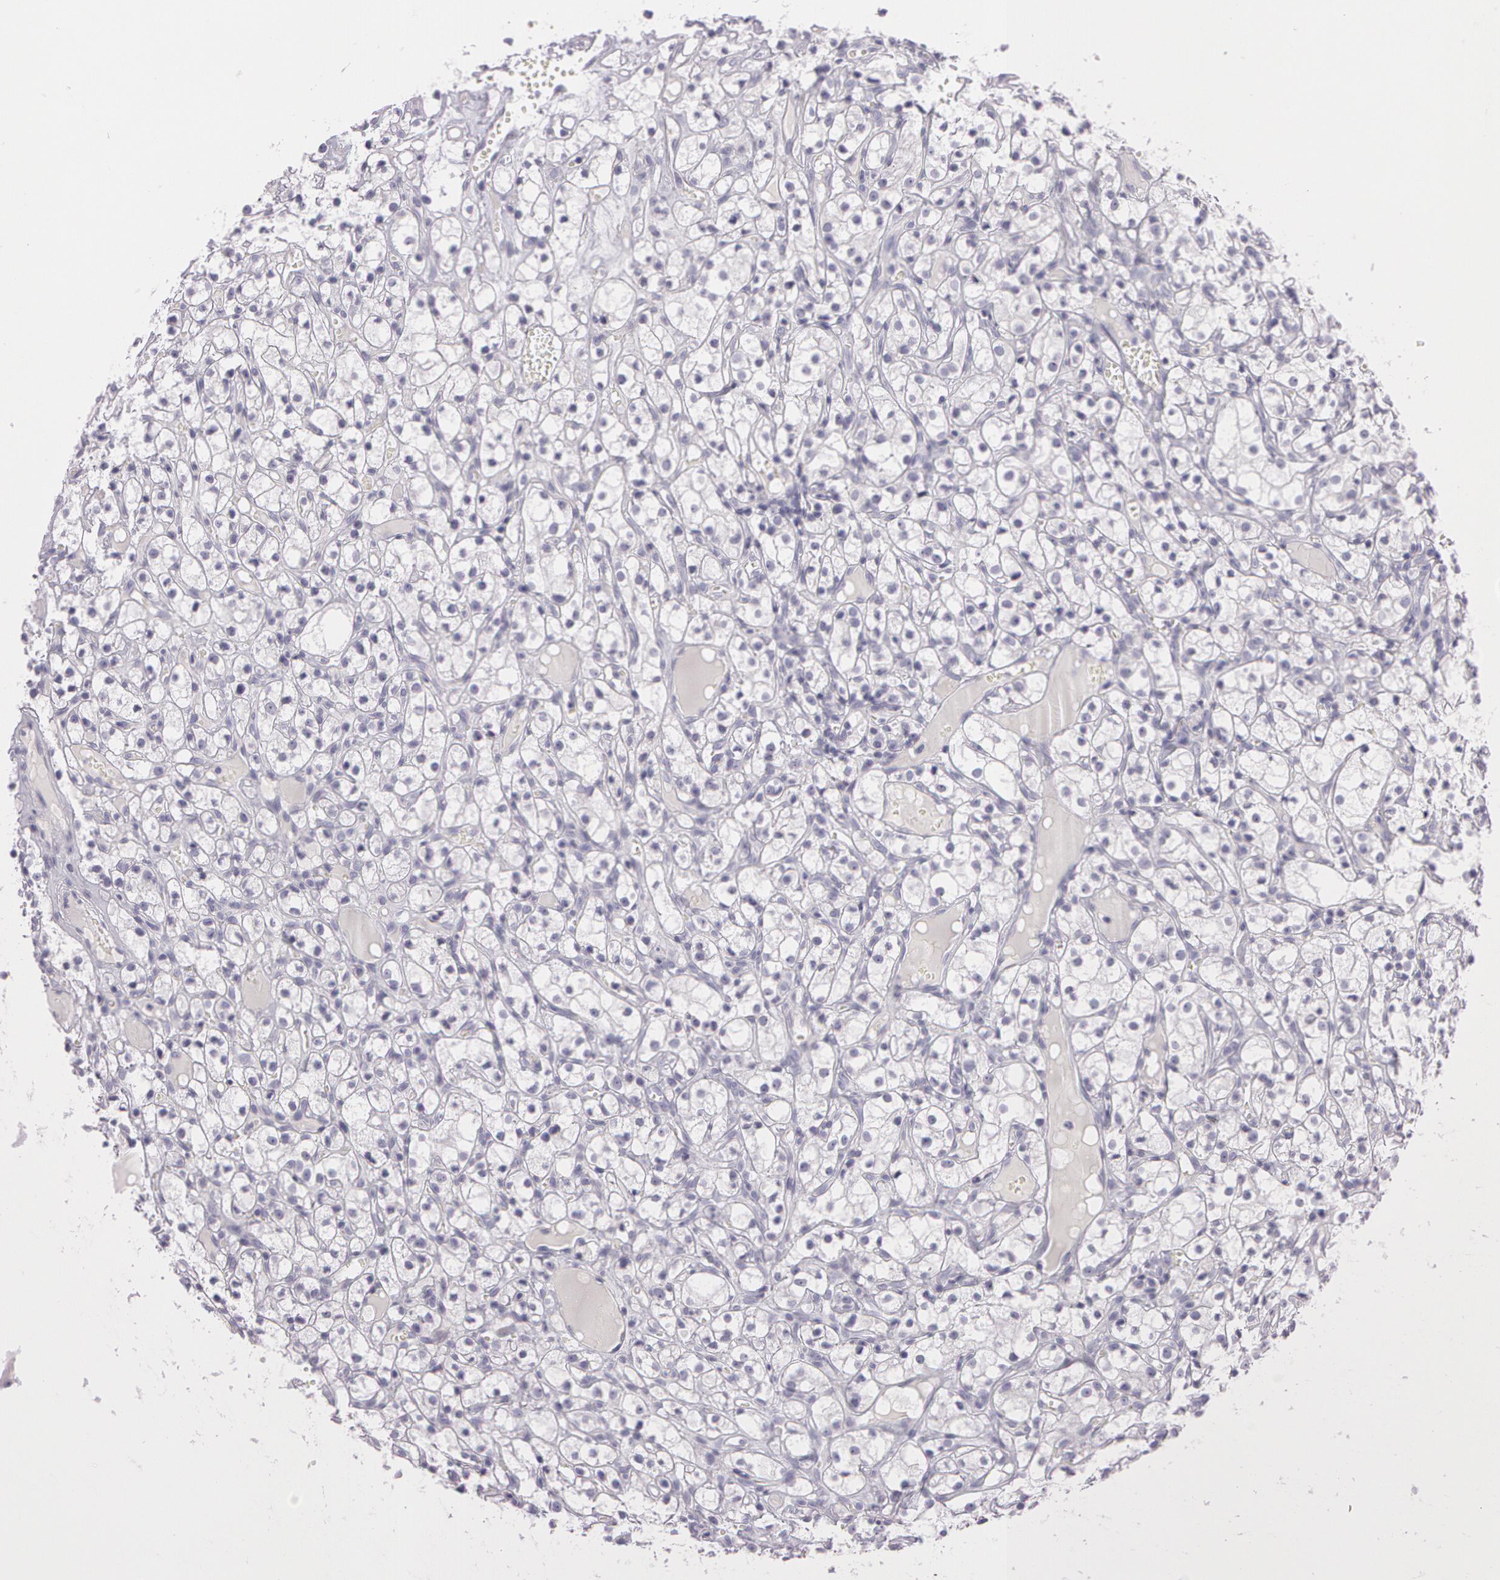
{"staining": {"intensity": "negative", "quantity": "none", "location": "none"}, "tissue": "renal cancer", "cell_type": "Tumor cells", "image_type": "cancer", "snomed": [{"axis": "morphology", "description": "Adenocarcinoma, NOS"}, {"axis": "topography", "description": "Kidney"}], "caption": "Histopathology image shows no significant protein positivity in tumor cells of renal cancer (adenocarcinoma).", "gene": "OTC", "patient": {"sex": "male", "age": 61}}